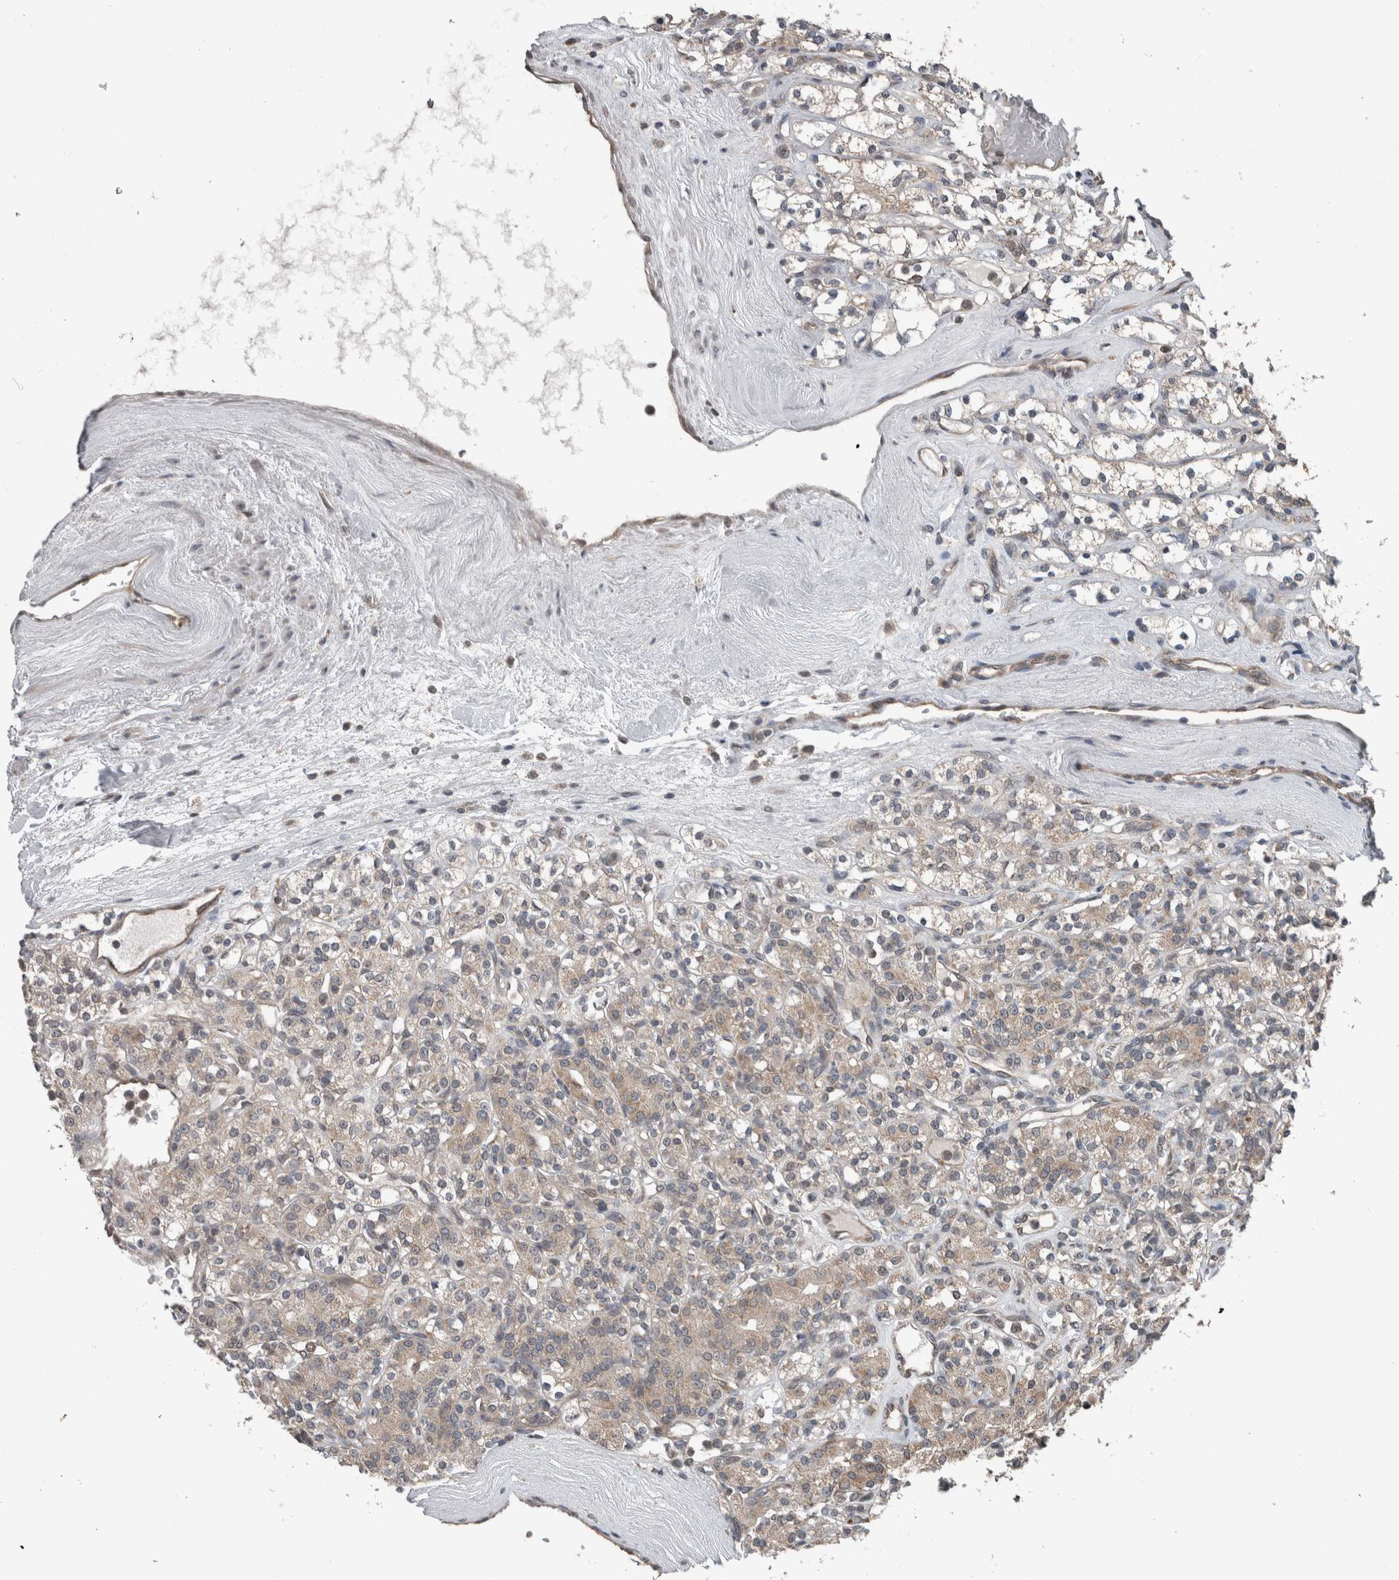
{"staining": {"intensity": "weak", "quantity": ">75%", "location": "cytoplasmic/membranous"}, "tissue": "renal cancer", "cell_type": "Tumor cells", "image_type": "cancer", "snomed": [{"axis": "morphology", "description": "Adenocarcinoma, NOS"}, {"axis": "topography", "description": "Kidney"}], "caption": "Adenocarcinoma (renal) stained with immunohistochemistry exhibits weak cytoplasmic/membranous staining in approximately >75% of tumor cells.", "gene": "ENY2", "patient": {"sex": "male", "age": 77}}